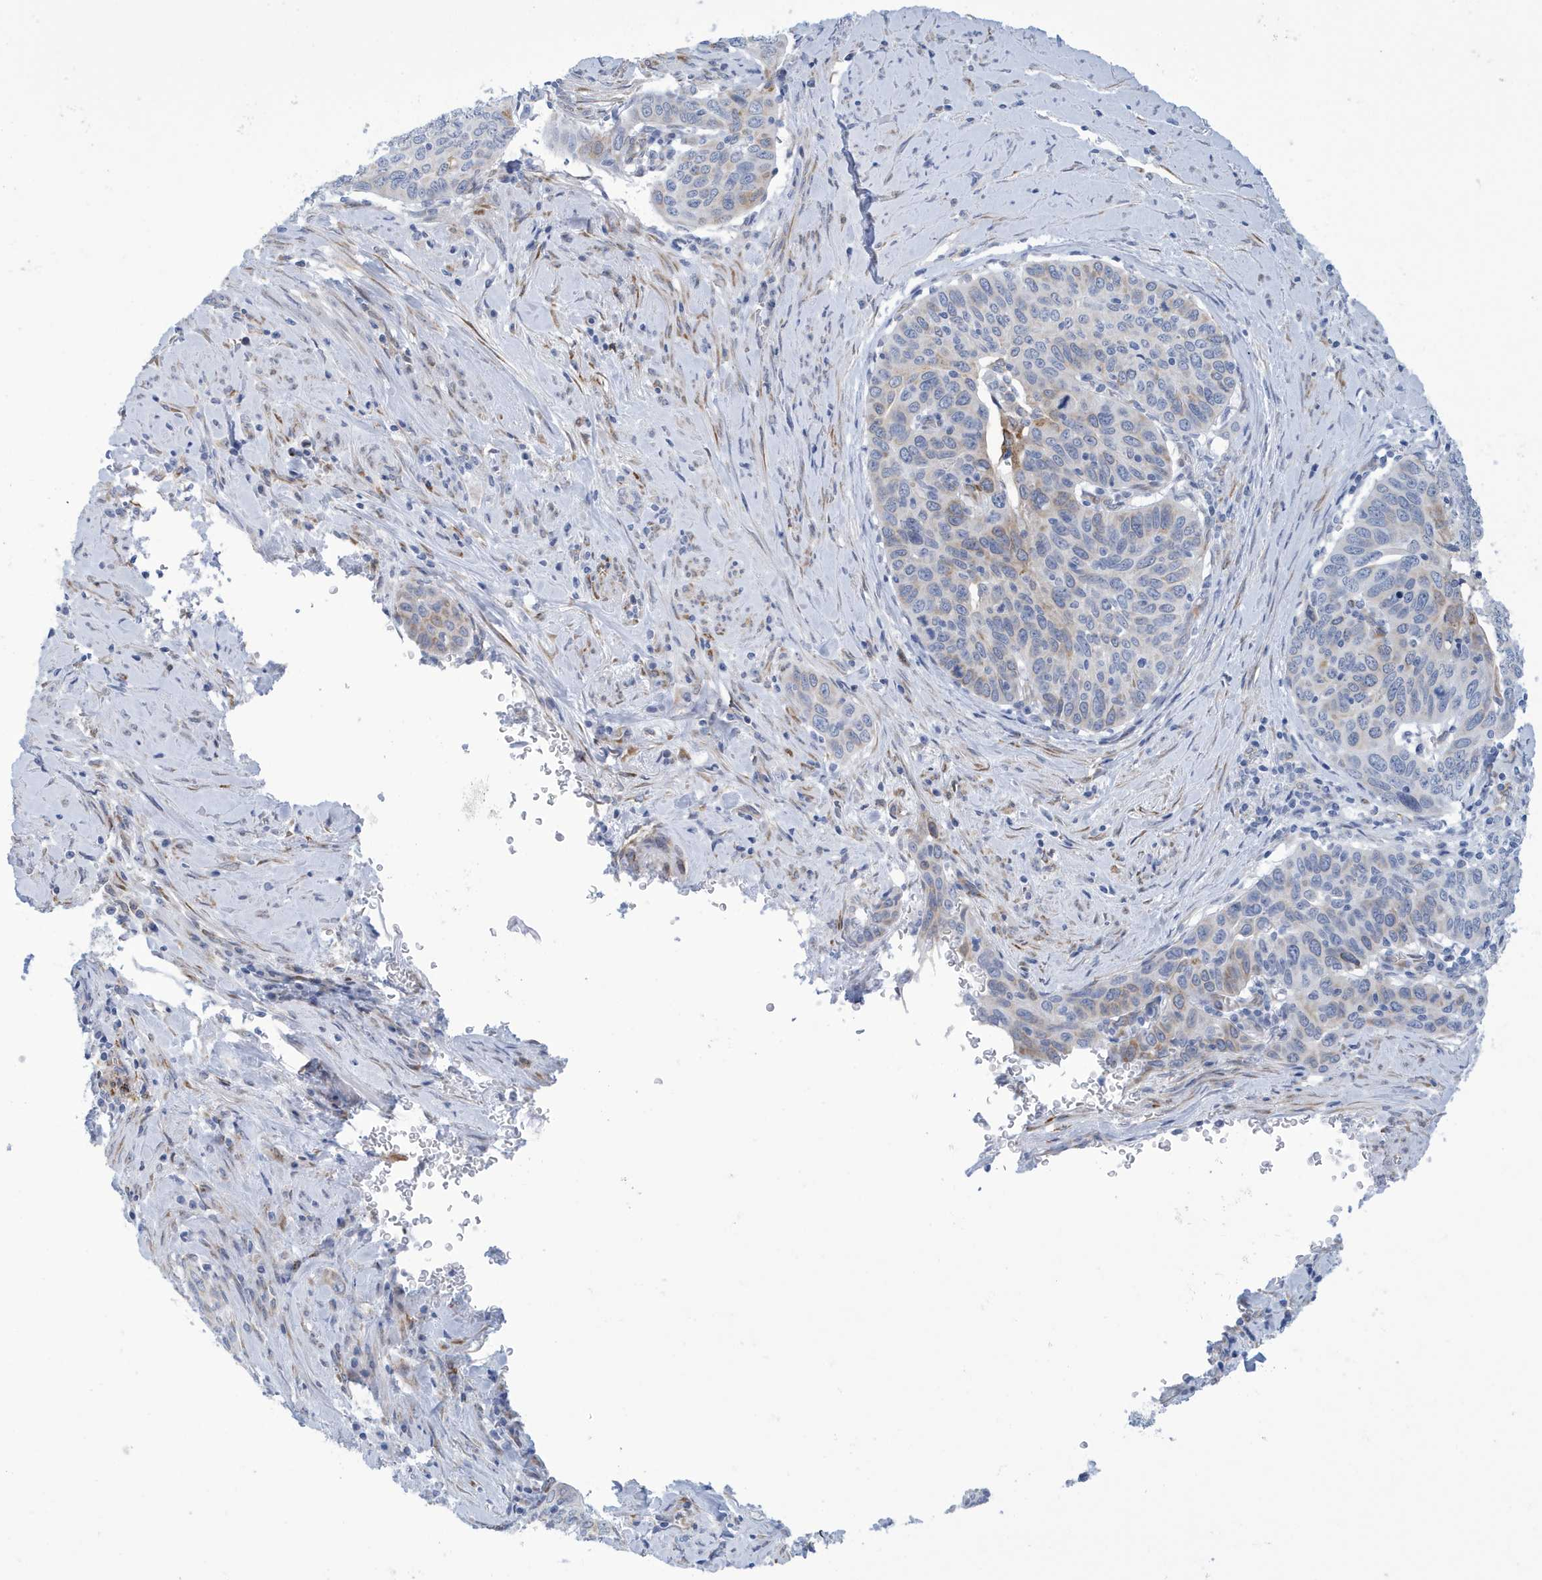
{"staining": {"intensity": "weak", "quantity": "<25%", "location": "cytoplasmic/membranous"}, "tissue": "cervical cancer", "cell_type": "Tumor cells", "image_type": "cancer", "snomed": [{"axis": "morphology", "description": "Squamous cell carcinoma, NOS"}, {"axis": "topography", "description": "Cervix"}], "caption": "Human squamous cell carcinoma (cervical) stained for a protein using immunohistochemistry reveals no staining in tumor cells.", "gene": "SEMA3F", "patient": {"sex": "female", "age": 60}}